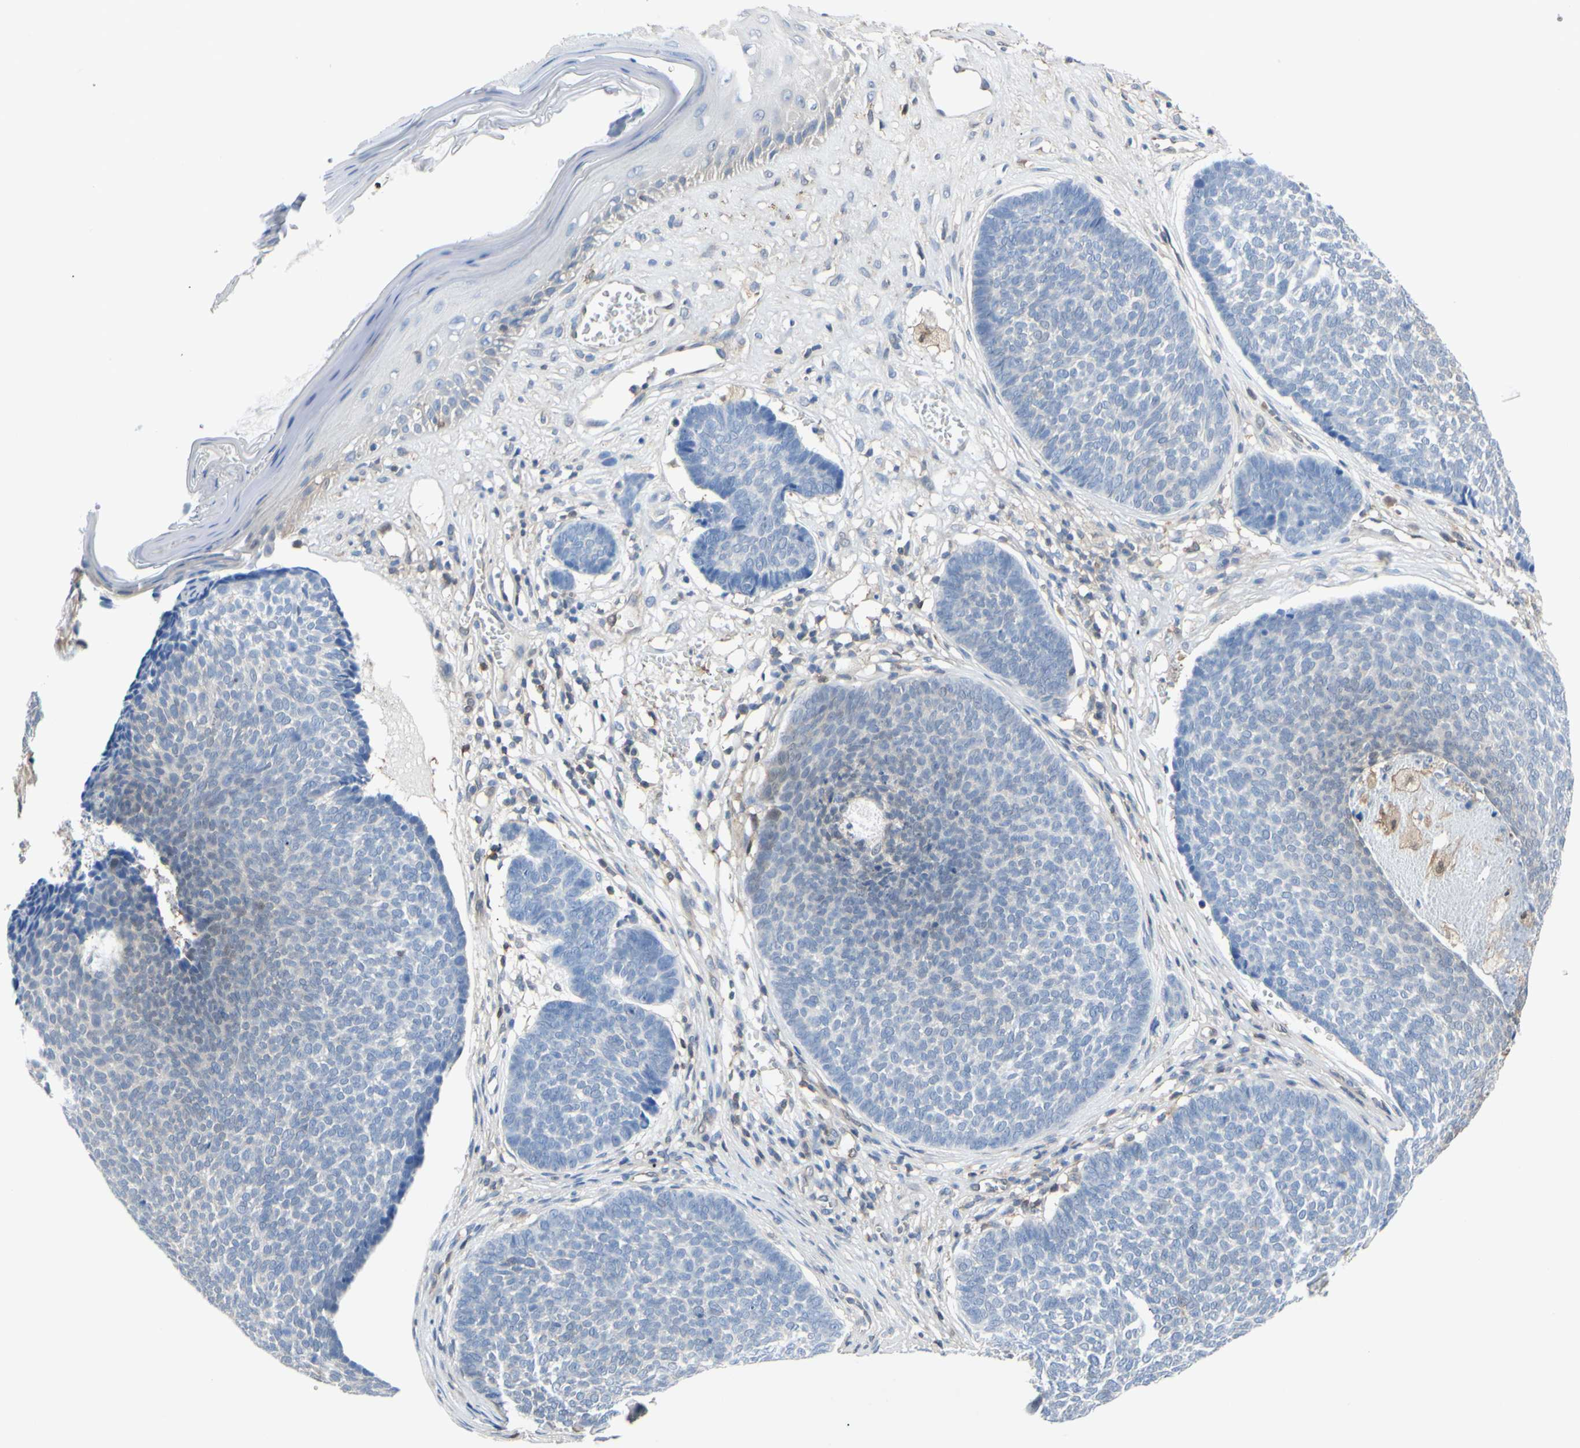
{"staining": {"intensity": "negative", "quantity": "none", "location": "none"}, "tissue": "skin cancer", "cell_type": "Tumor cells", "image_type": "cancer", "snomed": [{"axis": "morphology", "description": "Basal cell carcinoma"}, {"axis": "topography", "description": "Skin"}], "caption": "Basal cell carcinoma (skin) stained for a protein using immunohistochemistry (IHC) demonstrates no staining tumor cells.", "gene": "UPK3B", "patient": {"sex": "male", "age": 84}}